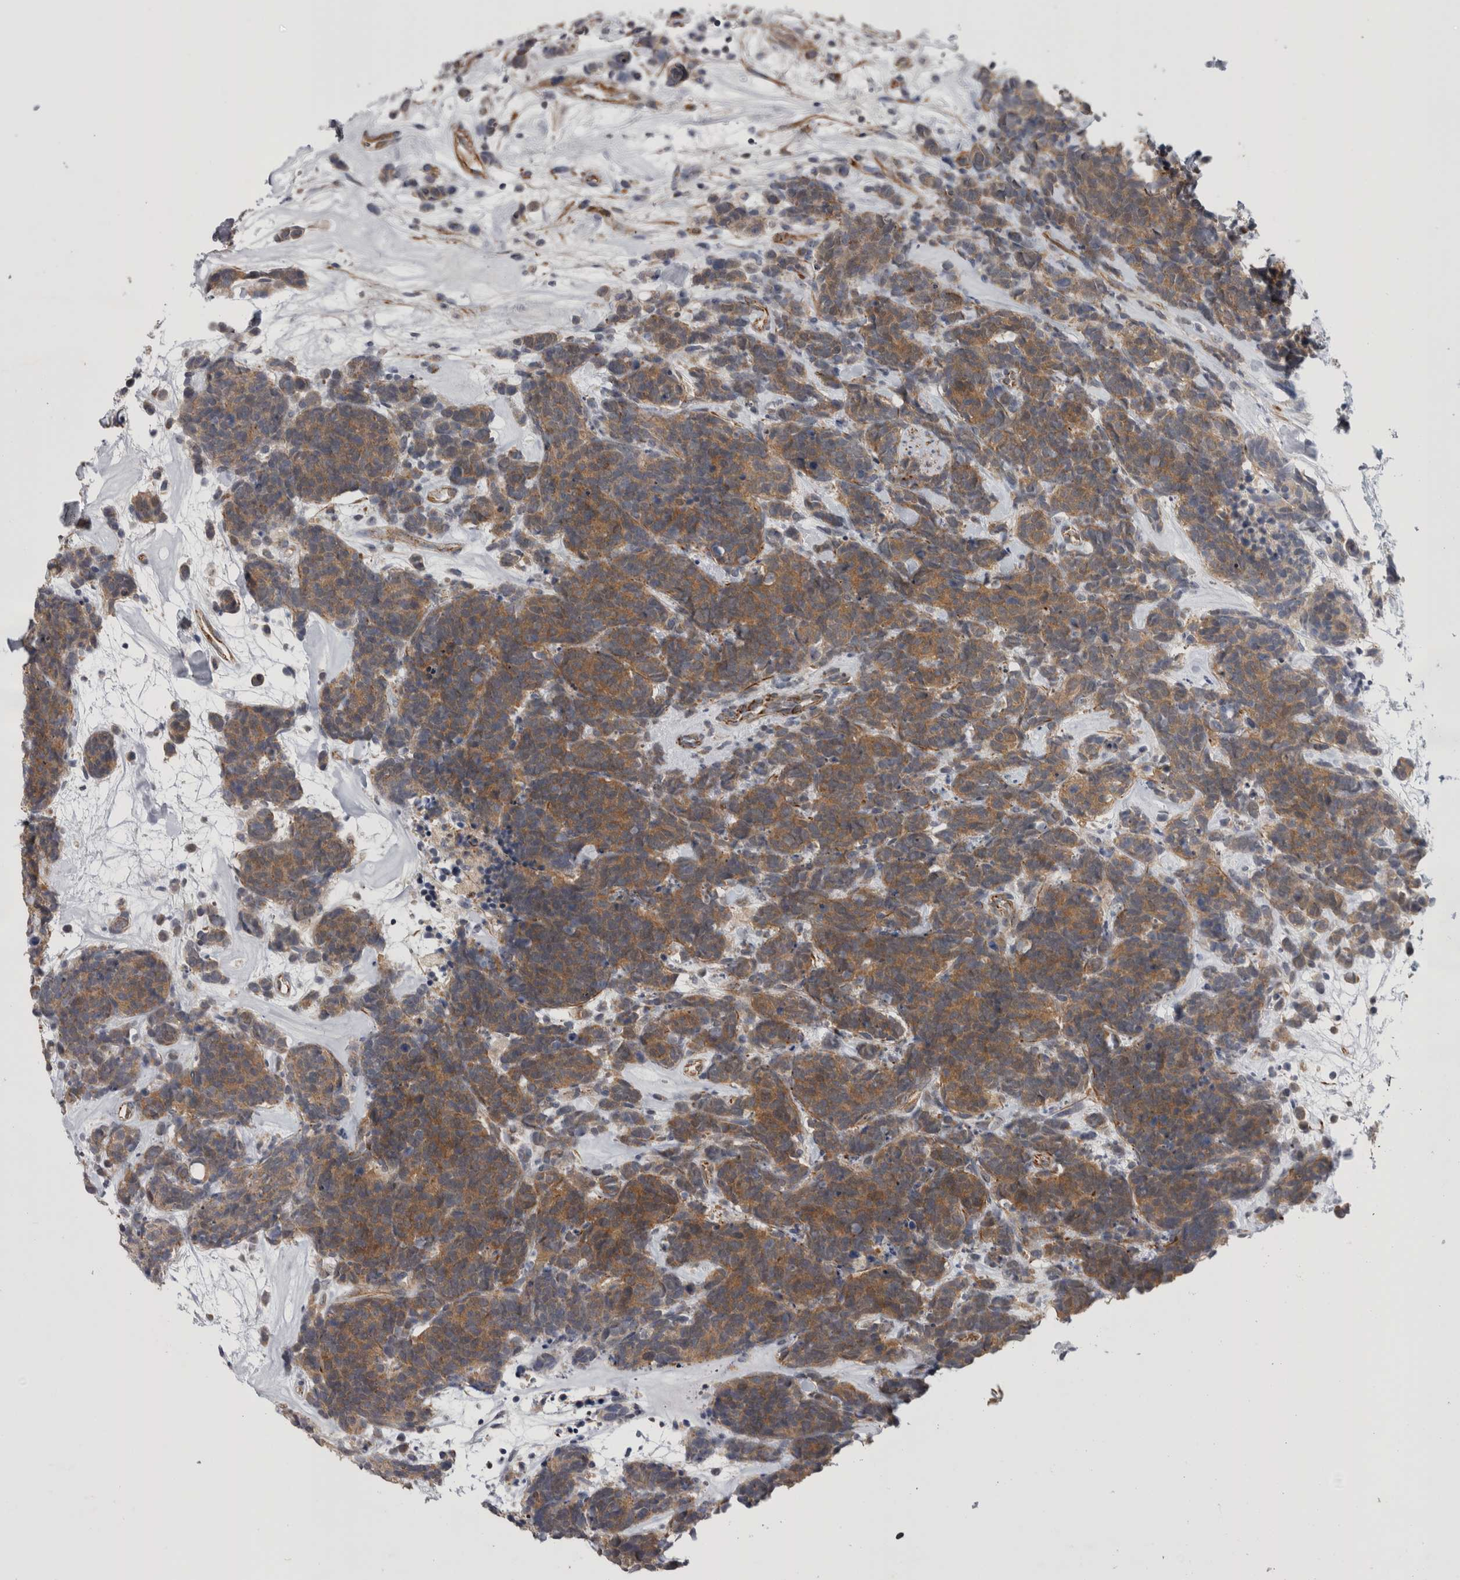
{"staining": {"intensity": "moderate", "quantity": ">75%", "location": "cytoplasmic/membranous"}, "tissue": "carcinoid", "cell_type": "Tumor cells", "image_type": "cancer", "snomed": [{"axis": "morphology", "description": "Carcinoma, NOS"}, {"axis": "morphology", "description": "Carcinoid, malignant, NOS"}, {"axis": "topography", "description": "Urinary bladder"}], "caption": "Brown immunohistochemical staining in human carcinoma shows moderate cytoplasmic/membranous positivity in about >75% of tumor cells. The protein is shown in brown color, while the nuclei are stained blue.", "gene": "ACOT7", "patient": {"sex": "male", "age": 57}}